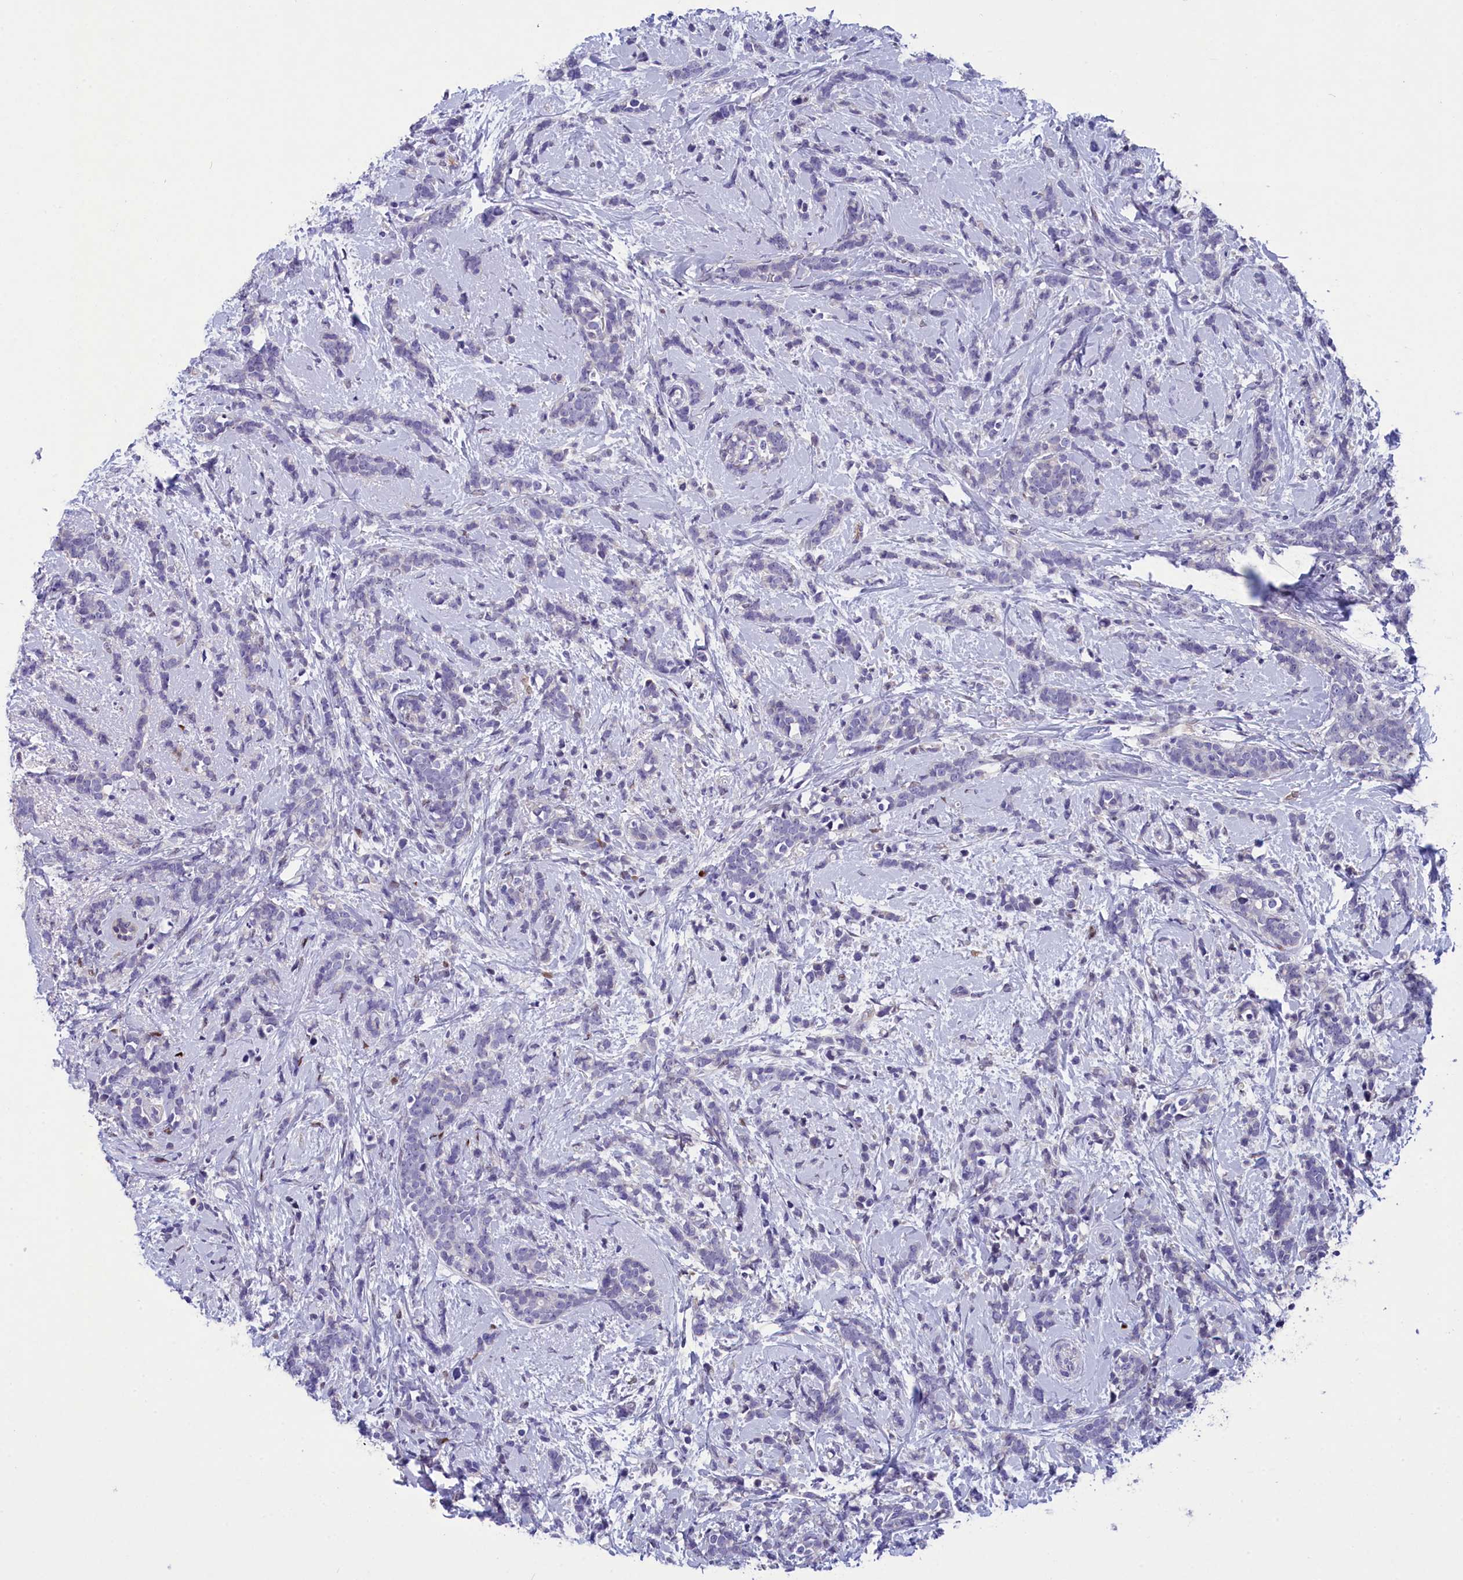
{"staining": {"intensity": "negative", "quantity": "none", "location": "none"}, "tissue": "breast cancer", "cell_type": "Tumor cells", "image_type": "cancer", "snomed": [{"axis": "morphology", "description": "Lobular carcinoma"}, {"axis": "topography", "description": "Breast"}], "caption": "This is an IHC image of human breast cancer (lobular carcinoma). There is no expression in tumor cells.", "gene": "NKPD1", "patient": {"sex": "female", "age": 58}}